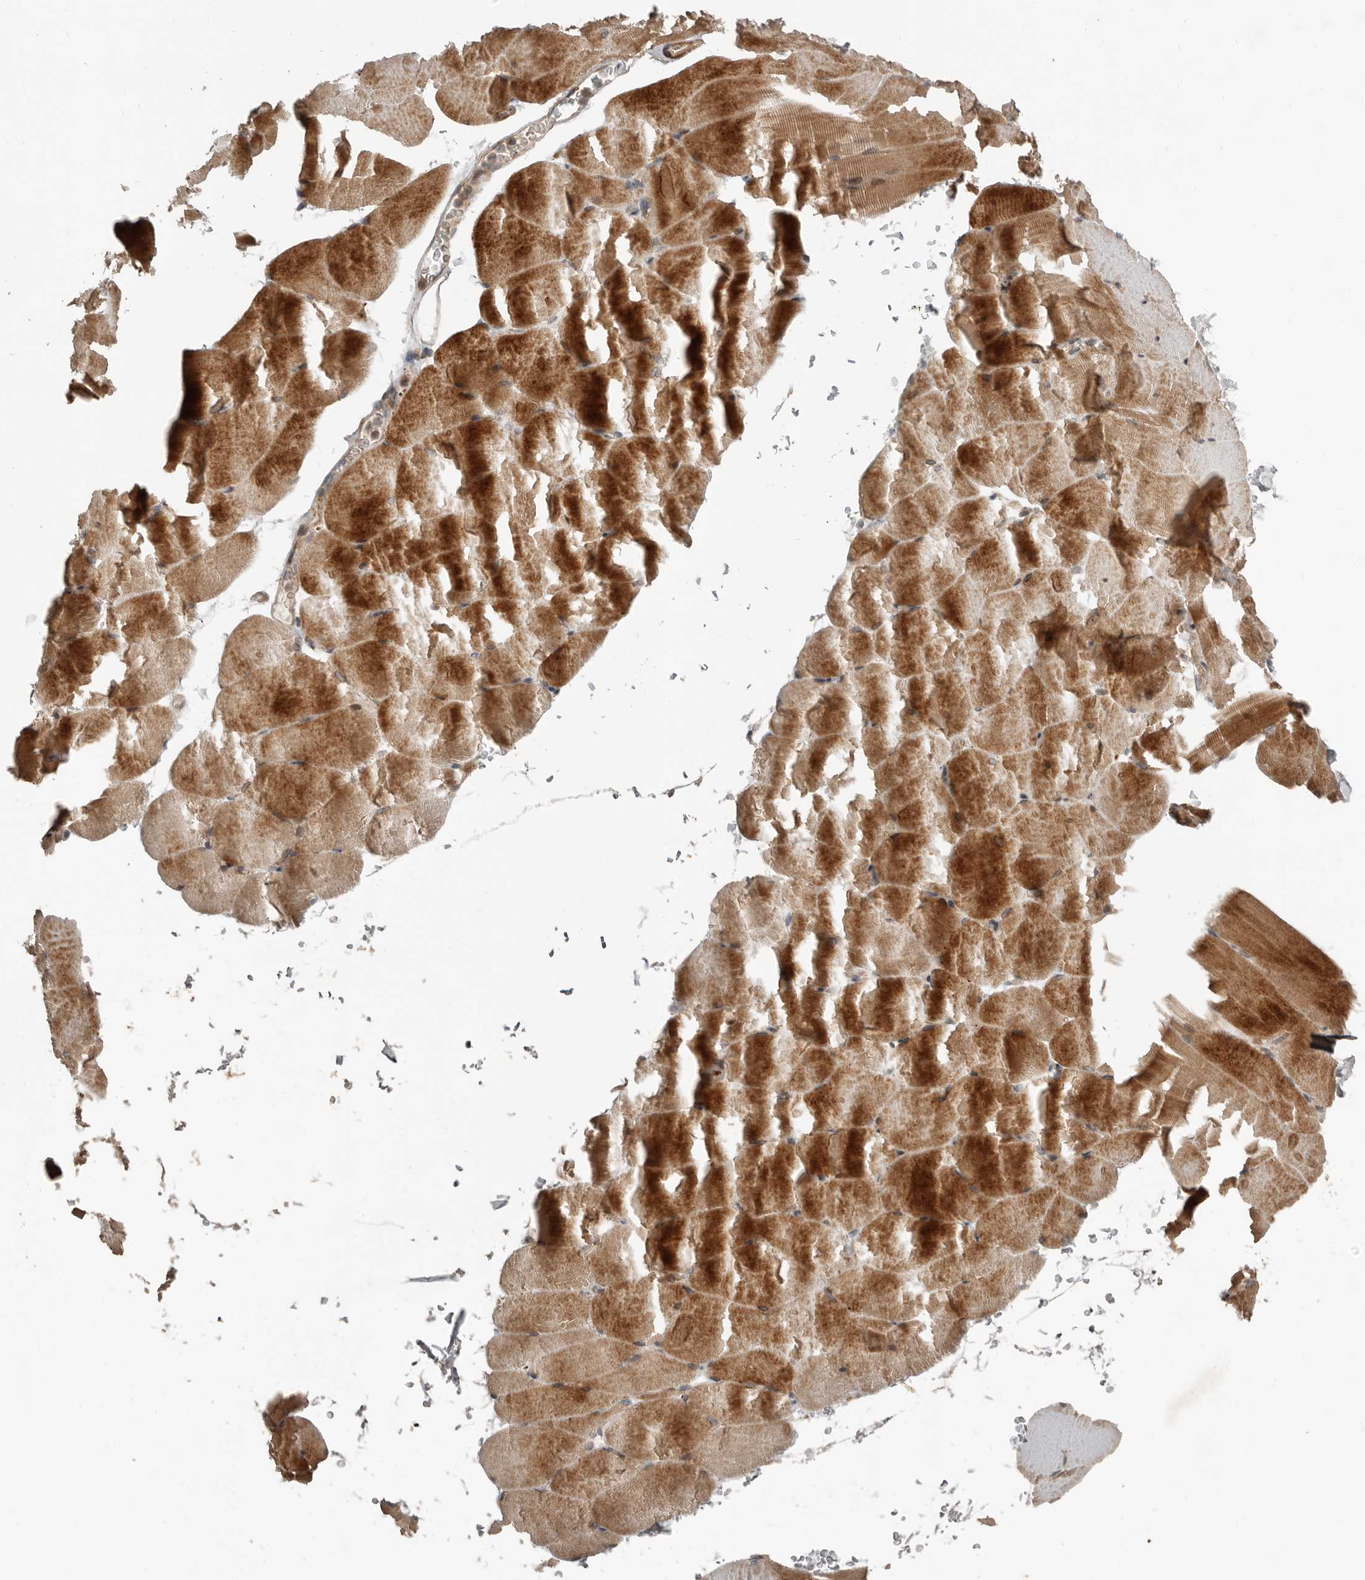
{"staining": {"intensity": "moderate", "quantity": ">75%", "location": "cytoplasmic/membranous"}, "tissue": "skeletal muscle", "cell_type": "Myocytes", "image_type": "normal", "snomed": [{"axis": "morphology", "description": "Normal tissue, NOS"}, {"axis": "topography", "description": "Skeletal muscle"}, {"axis": "topography", "description": "Parathyroid gland"}], "caption": "This image demonstrates unremarkable skeletal muscle stained with immunohistochemistry (IHC) to label a protein in brown. The cytoplasmic/membranous of myocytes show moderate positivity for the protein. Nuclei are counter-stained blue.", "gene": "SLC6A7", "patient": {"sex": "female", "age": 37}}